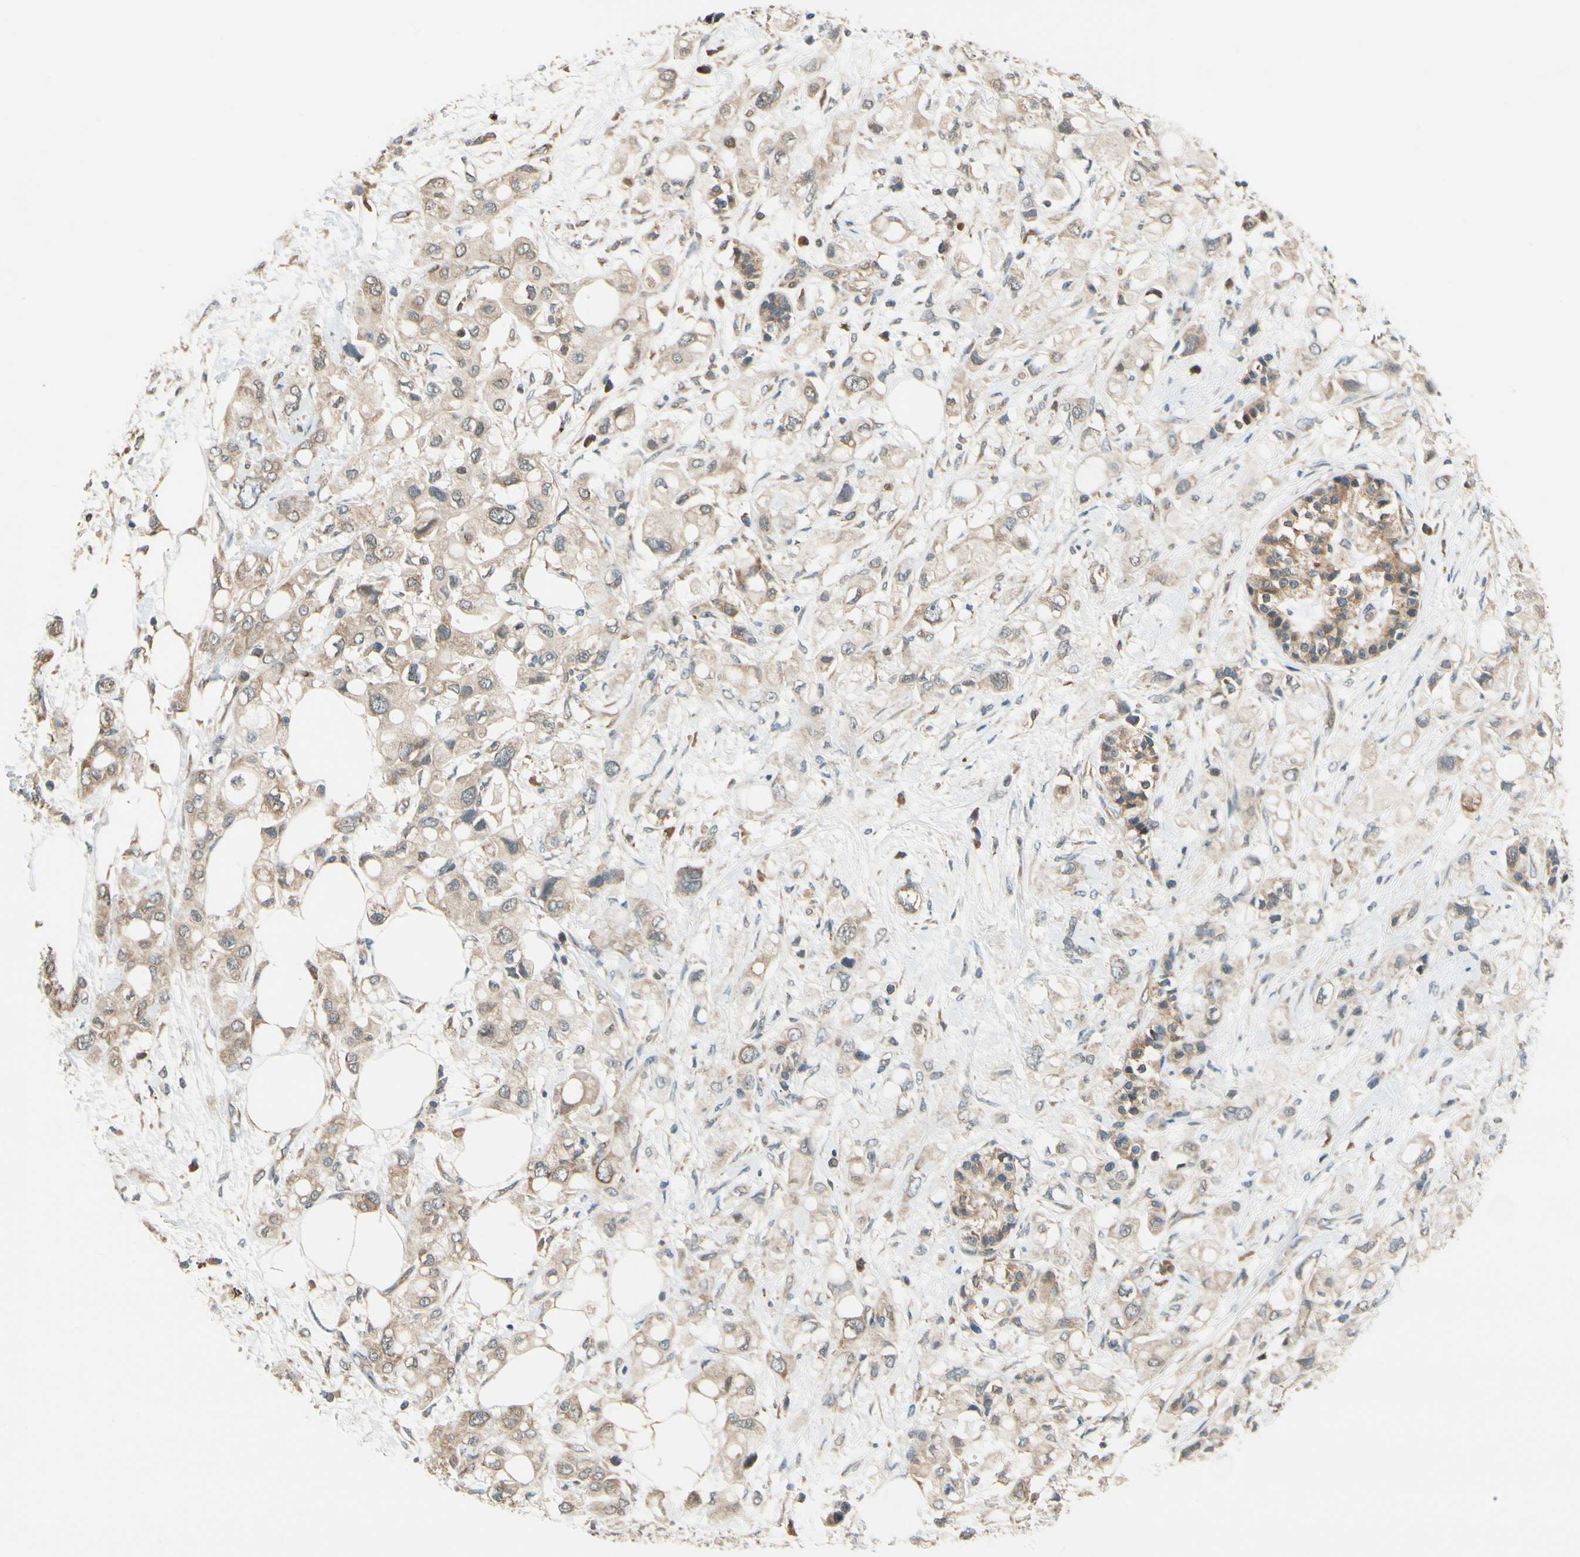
{"staining": {"intensity": "weak", "quantity": "25%-75%", "location": "cytoplasmic/membranous"}, "tissue": "pancreatic cancer", "cell_type": "Tumor cells", "image_type": "cancer", "snomed": [{"axis": "morphology", "description": "Adenocarcinoma, NOS"}, {"axis": "topography", "description": "Pancreas"}], "caption": "The micrograph reveals a brown stain indicating the presence of a protein in the cytoplasmic/membranous of tumor cells in pancreatic cancer. (DAB (3,3'-diaminobenzidine) IHC with brightfield microscopy, high magnification).", "gene": "ANKHD1", "patient": {"sex": "female", "age": 56}}